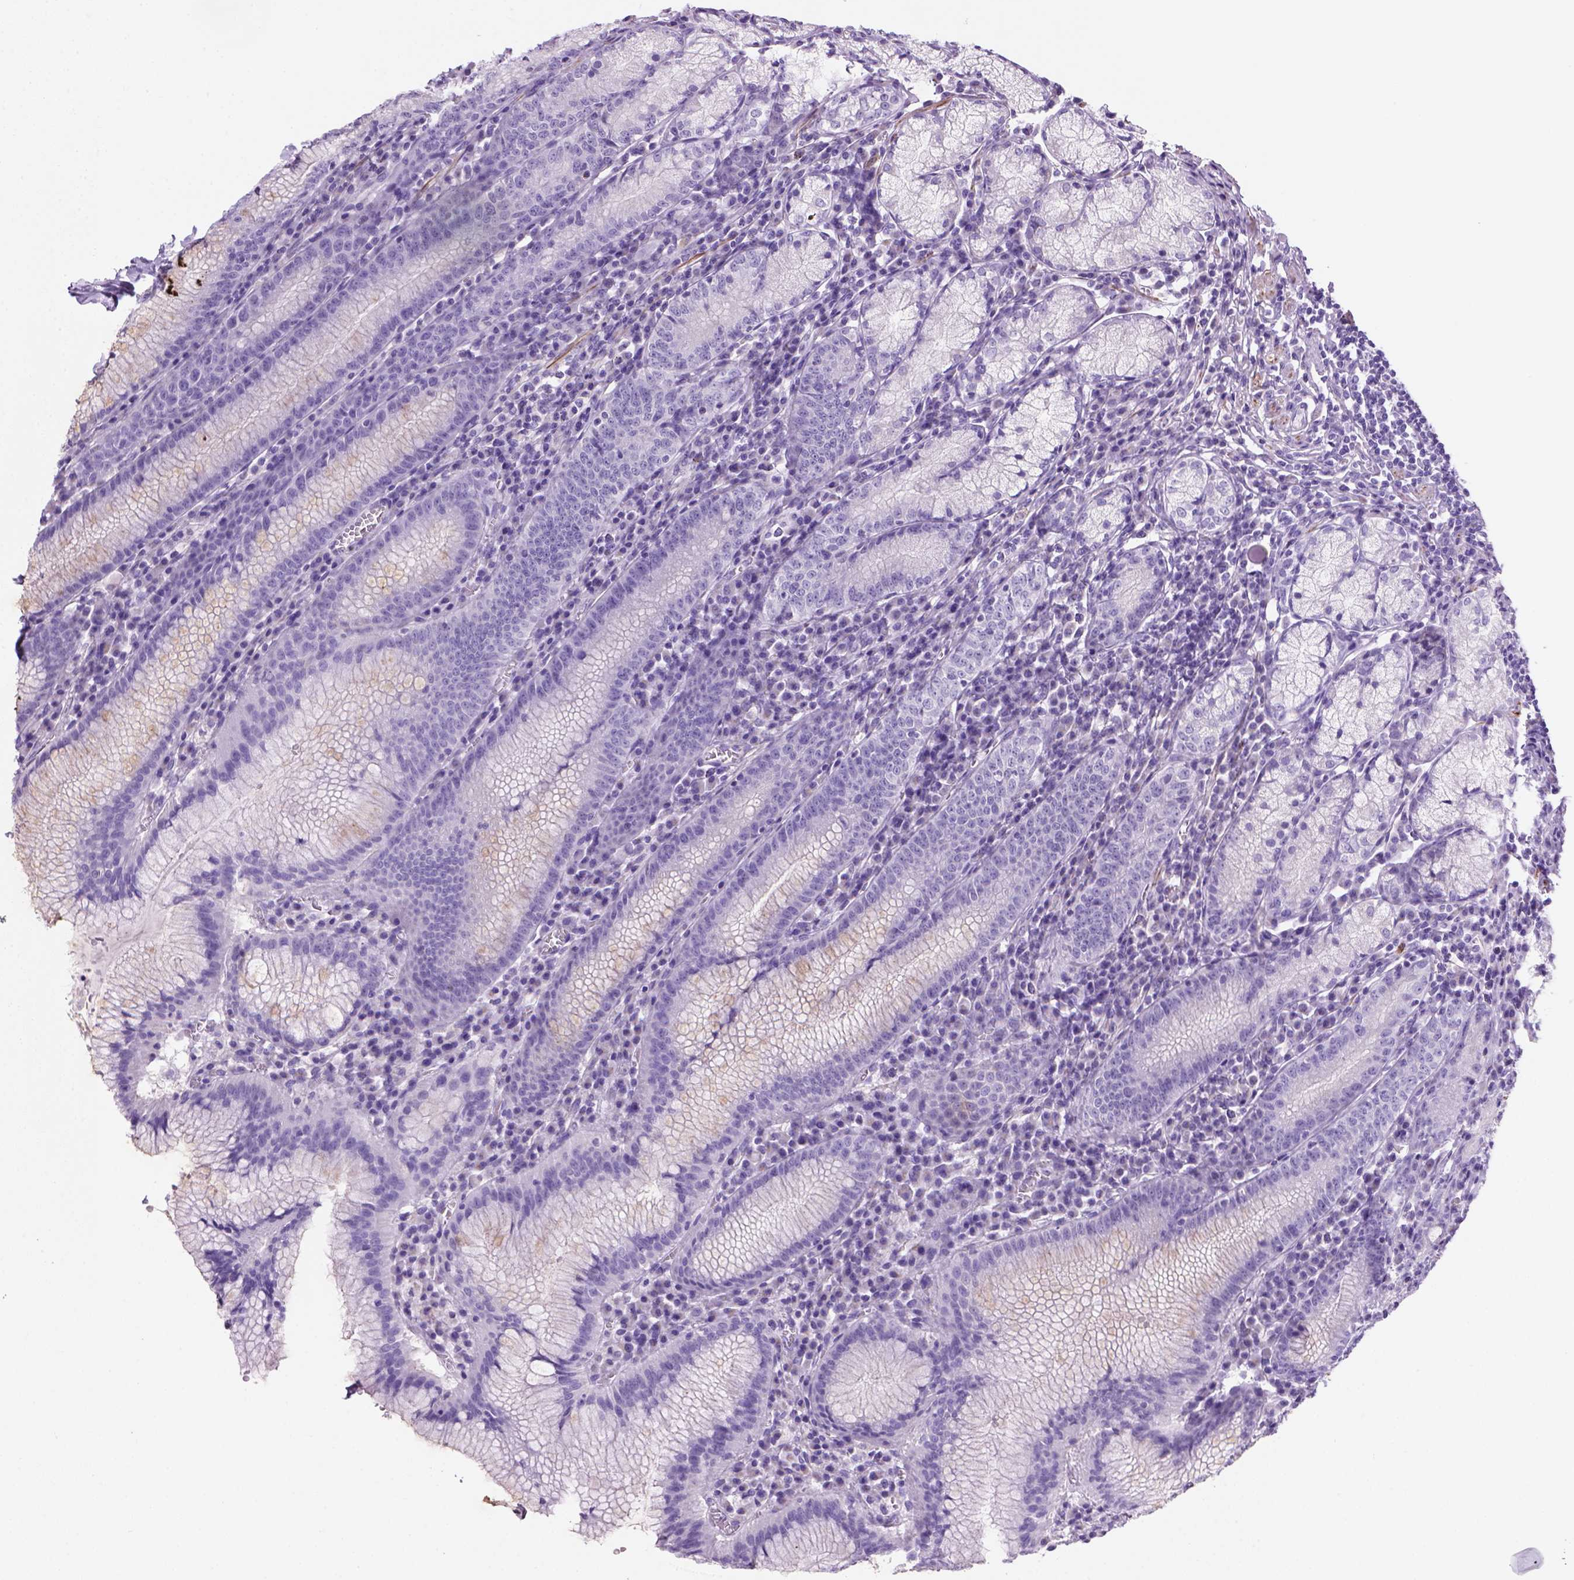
{"staining": {"intensity": "negative", "quantity": "none", "location": "none"}, "tissue": "stomach", "cell_type": "Glandular cells", "image_type": "normal", "snomed": [{"axis": "morphology", "description": "Normal tissue, NOS"}, {"axis": "topography", "description": "Stomach"}], "caption": "This photomicrograph is of benign stomach stained with immunohistochemistry to label a protein in brown with the nuclei are counter-stained blue. There is no positivity in glandular cells. The staining was performed using DAB (3,3'-diaminobenzidine) to visualize the protein expression in brown, while the nuclei were stained in blue with hematoxylin (Magnification: 20x).", "gene": "ARHGEF33", "patient": {"sex": "male", "age": 55}}